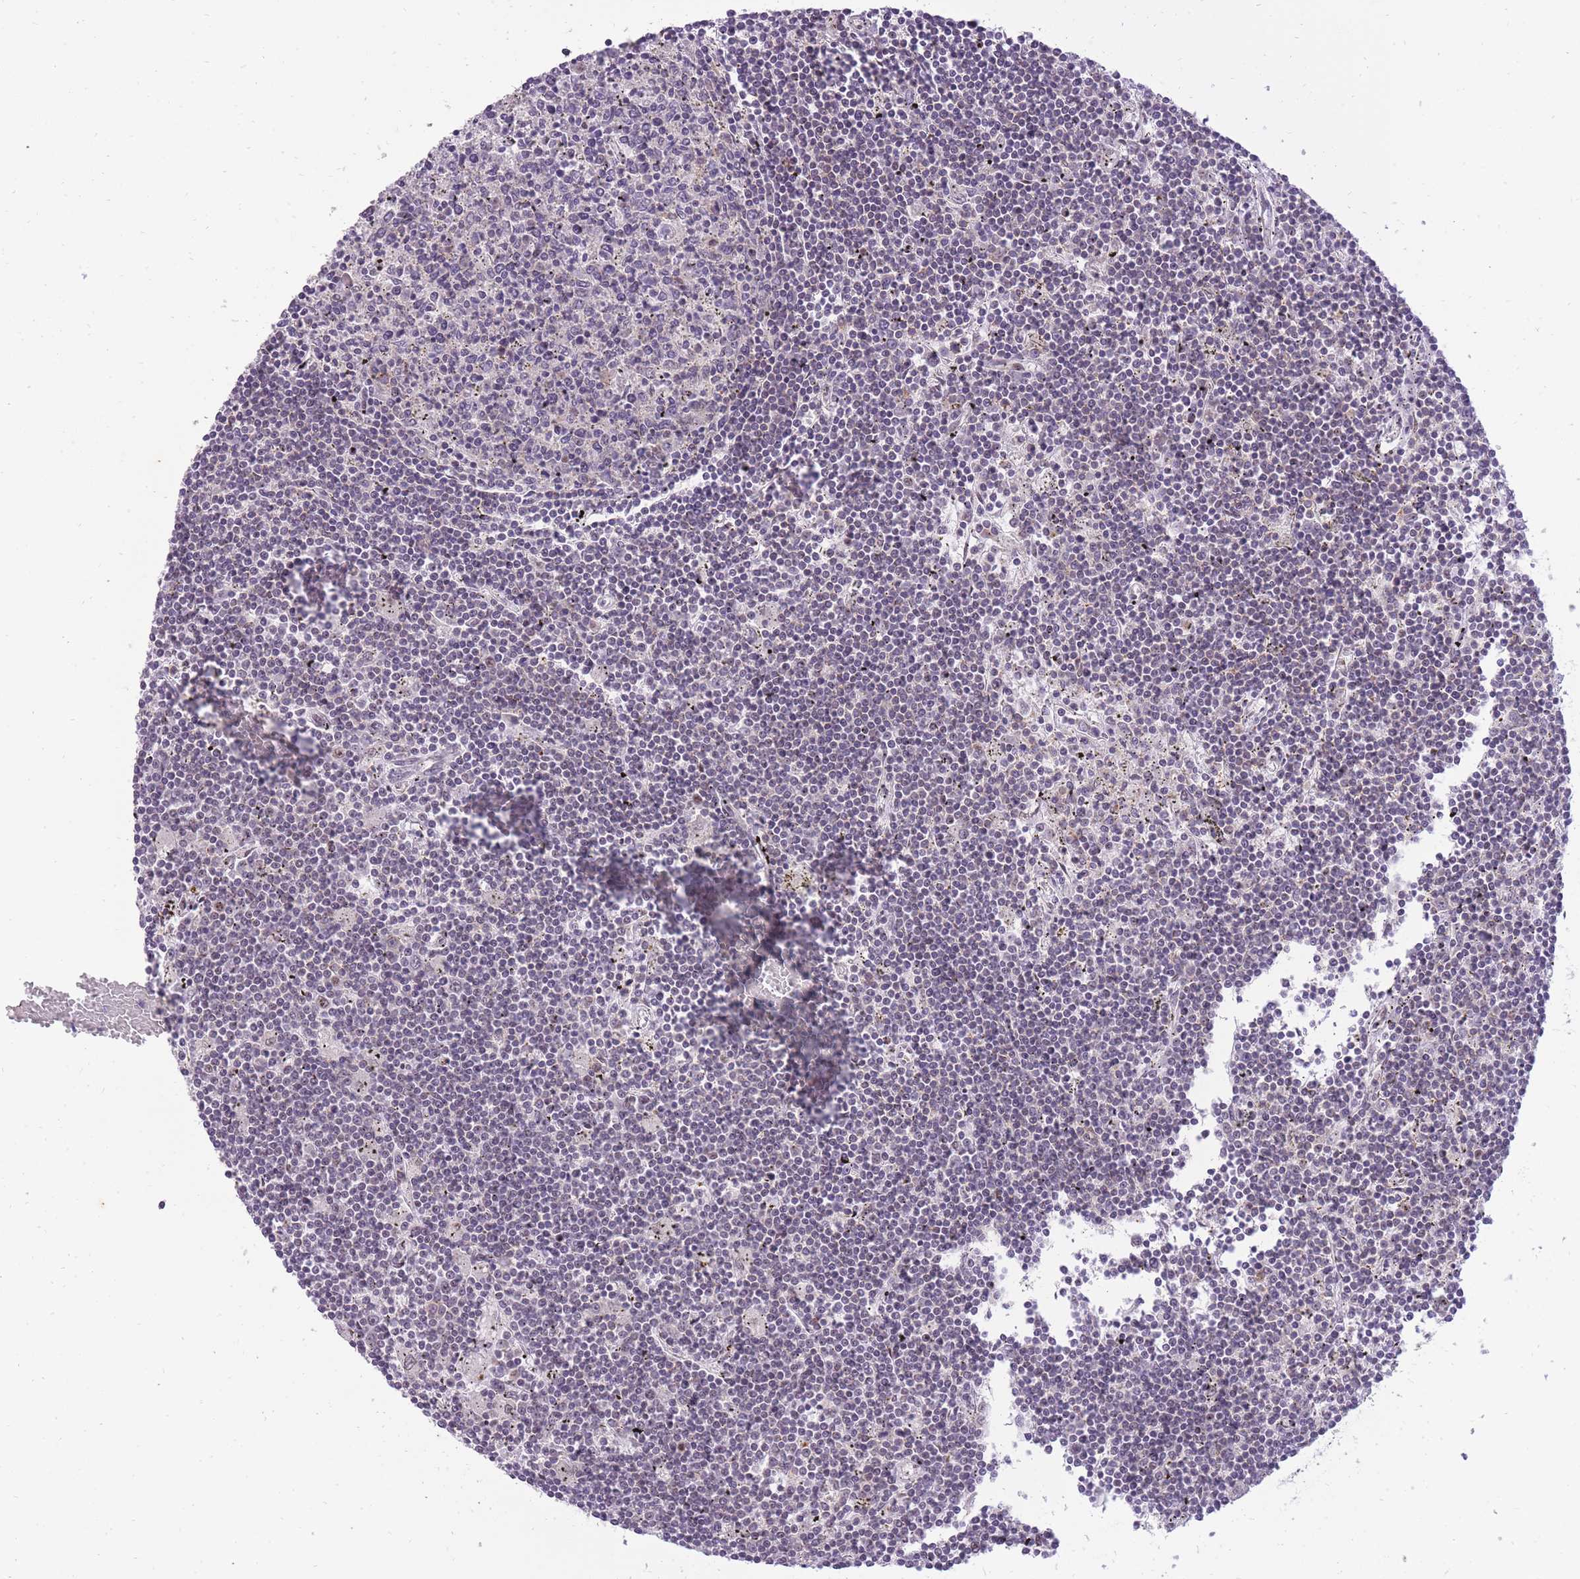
{"staining": {"intensity": "negative", "quantity": "none", "location": "none"}, "tissue": "lymphoma", "cell_type": "Tumor cells", "image_type": "cancer", "snomed": [{"axis": "morphology", "description": "Malignant lymphoma, non-Hodgkin's type, Low grade"}, {"axis": "topography", "description": "Spleen"}], "caption": "DAB immunohistochemical staining of human lymphoma reveals no significant expression in tumor cells. (DAB (3,3'-diaminobenzidine) immunohistochemistry (IHC) visualized using brightfield microscopy, high magnification).", "gene": "TIGD1", "patient": {"sex": "male", "age": 76}}